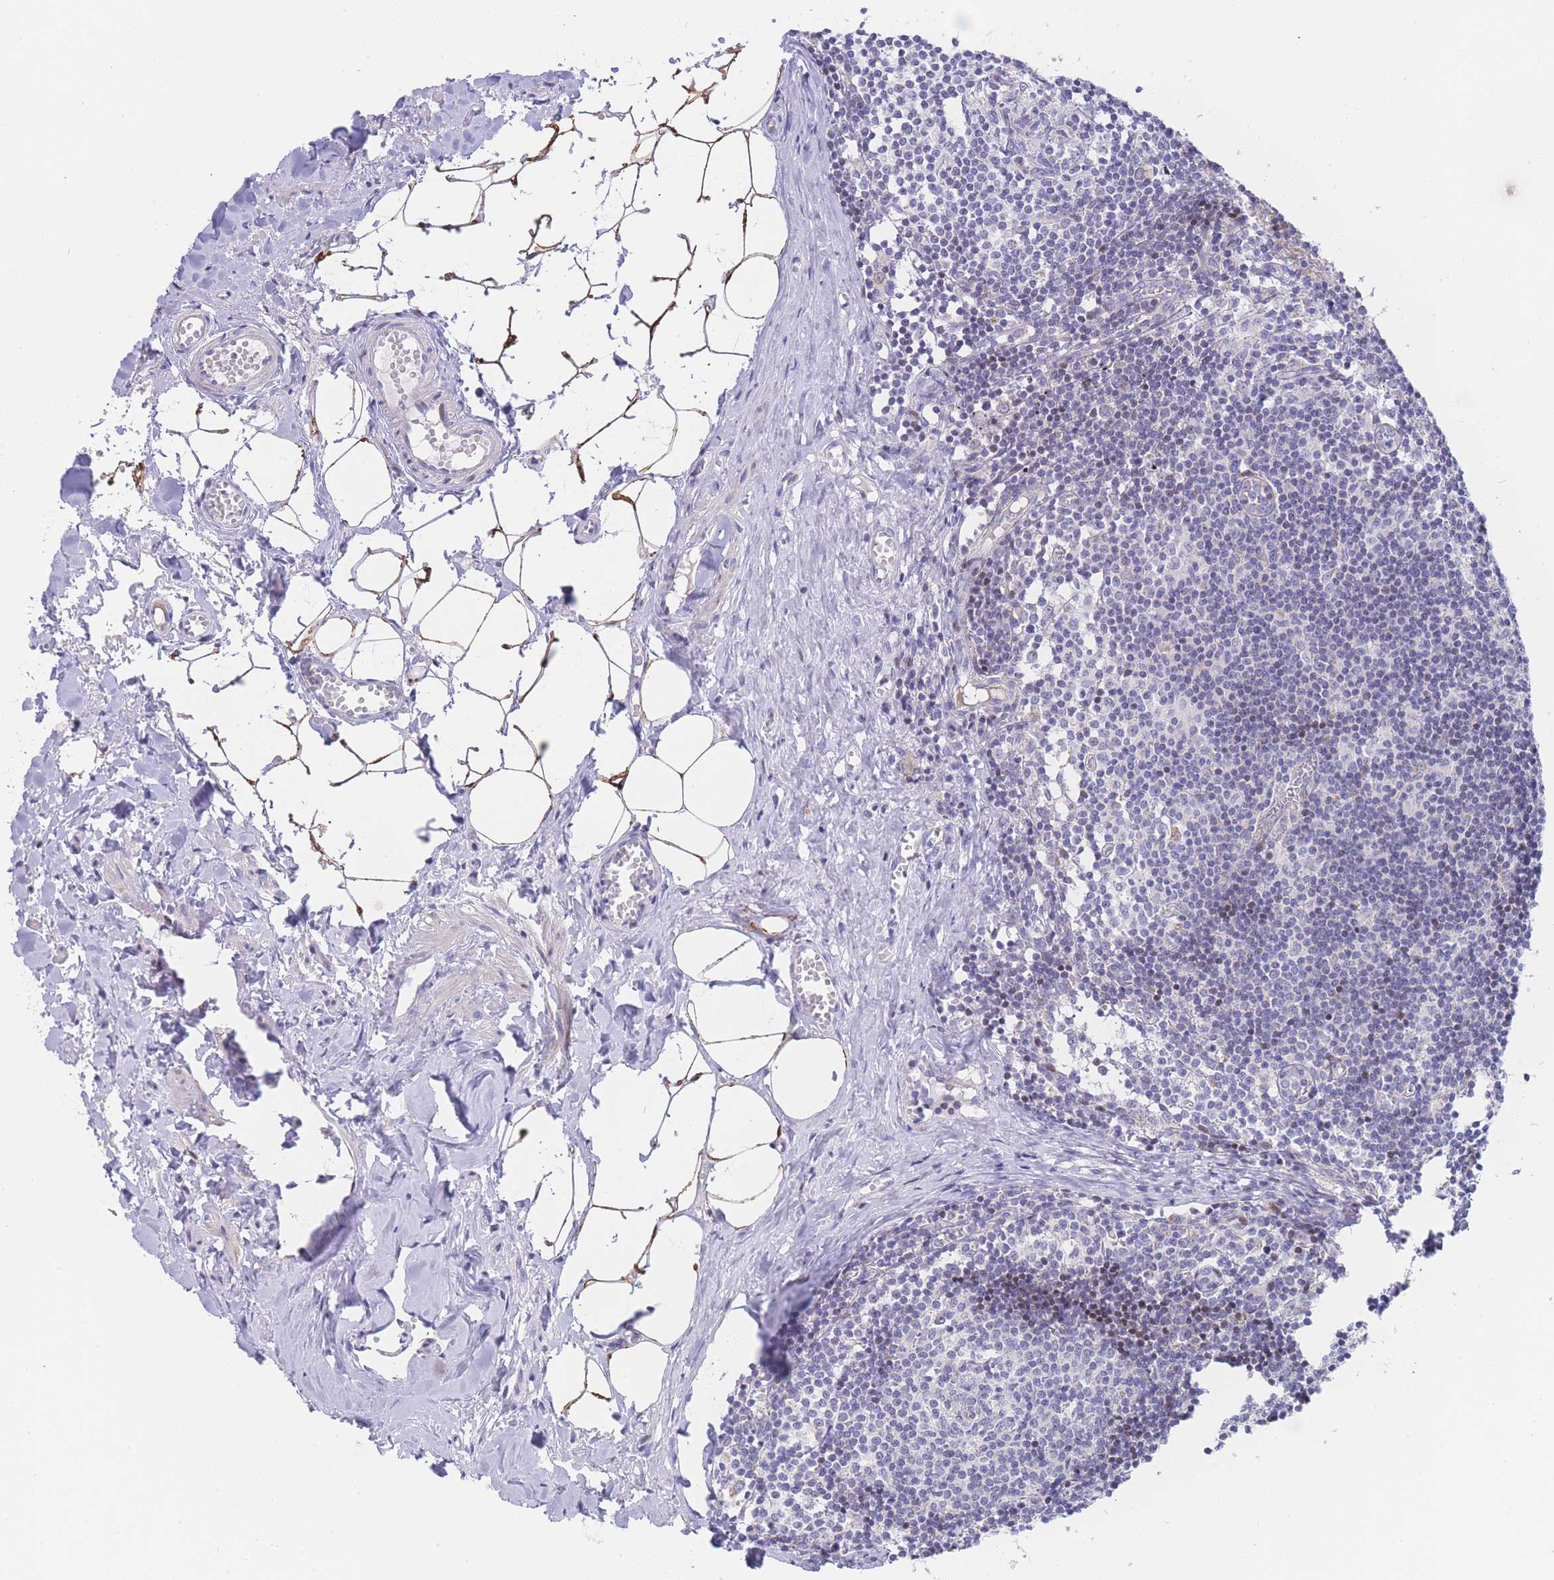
{"staining": {"intensity": "weak", "quantity": "25%-75%", "location": "nuclear"}, "tissue": "lymph node", "cell_type": "Germinal center cells", "image_type": "normal", "snomed": [{"axis": "morphology", "description": "Normal tissue, NOS"}, {"axis": "topography", "description": "Lymph node"}], "caption": "DAB (3,3'-diaminobenzidine) immunohistochemical staining of benign lymph node shows weak nuclear protein staining in about 25%-75% of germinal center cells.", "gene": "GPAM", "patient": {"sex": "female", "age": 42}}